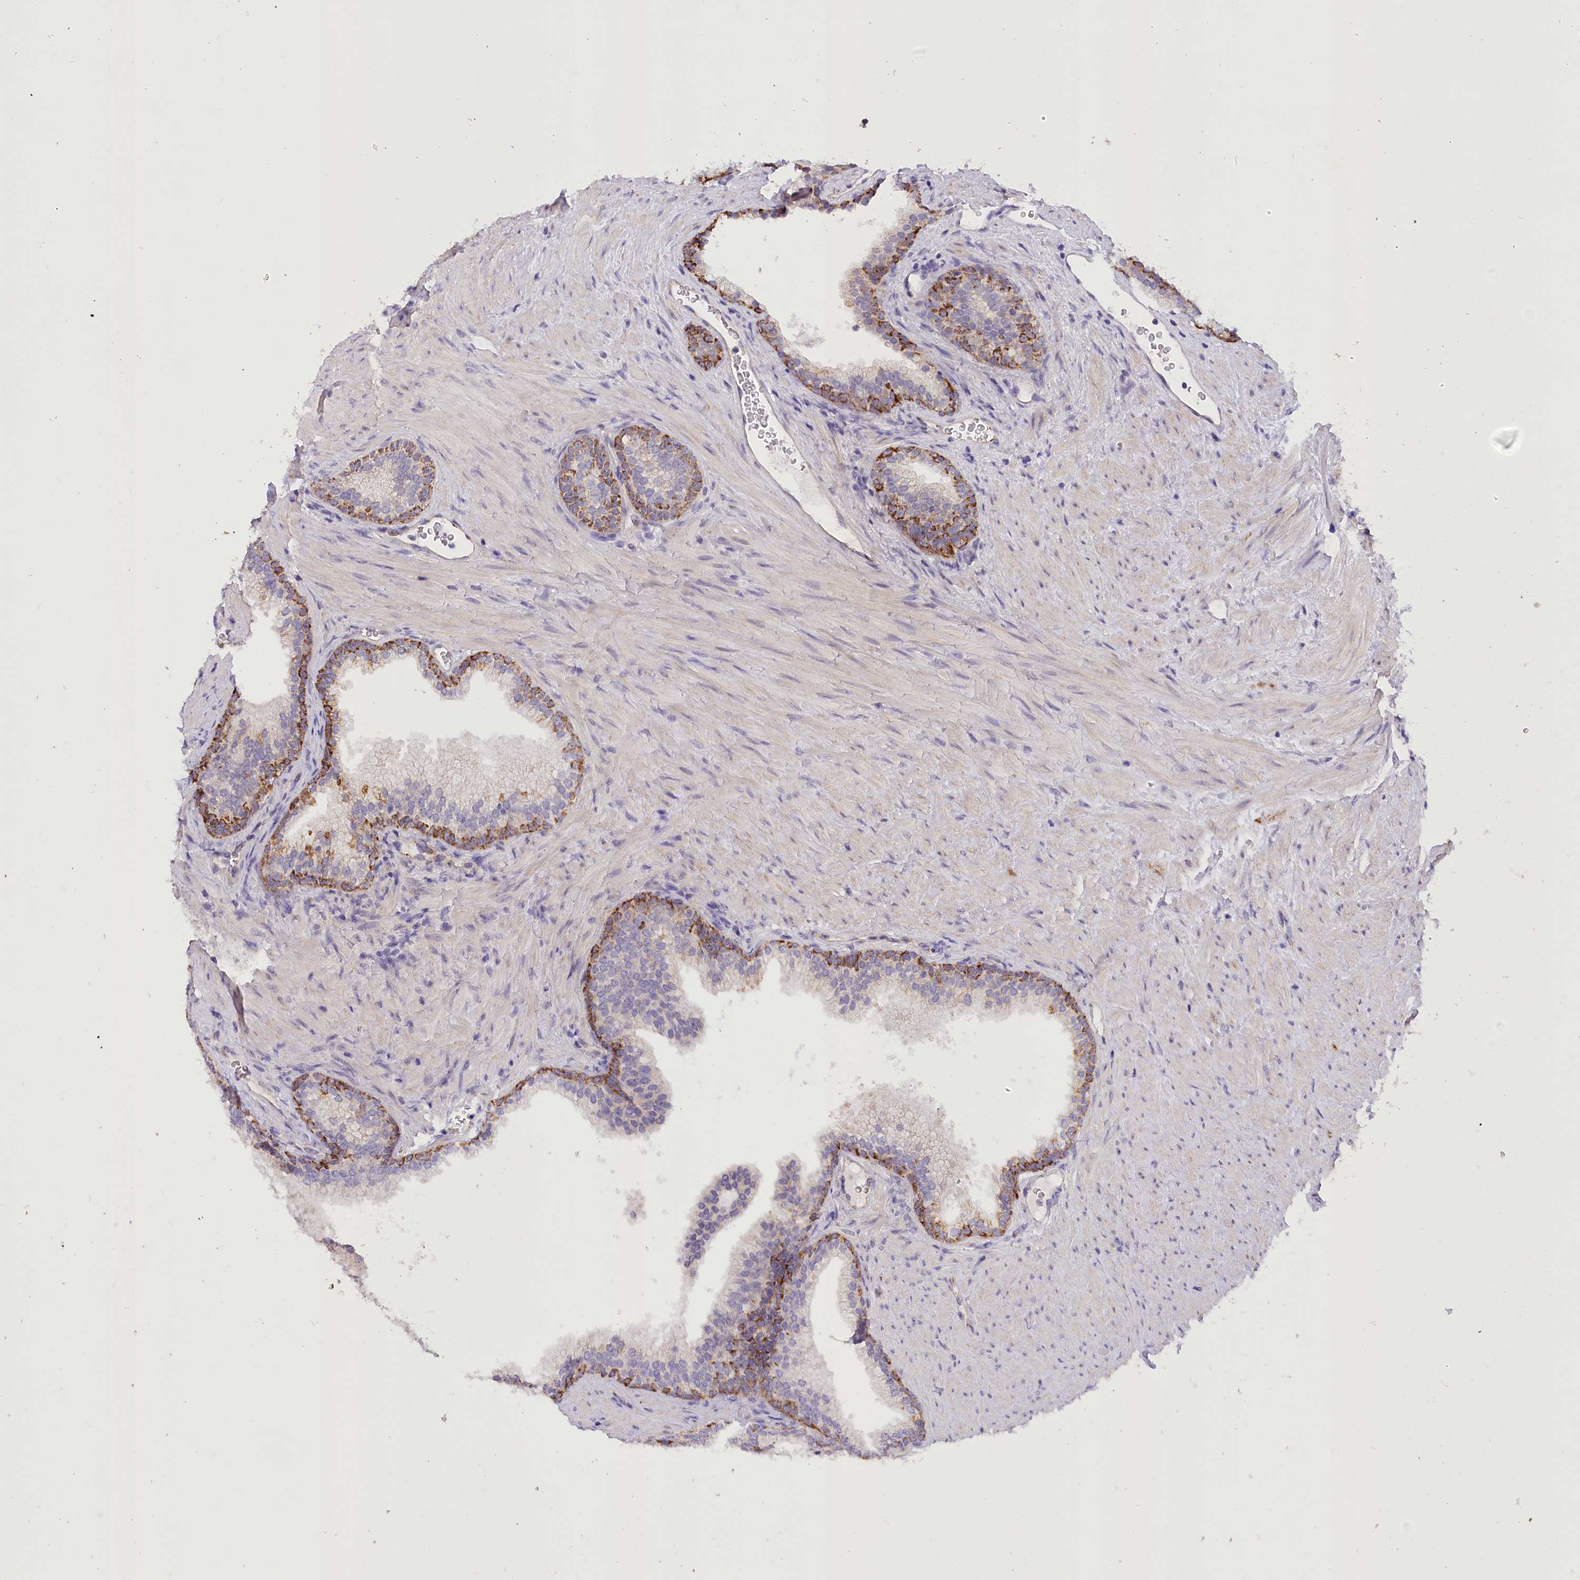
{"staining": {"intensity": "moderate", "quantity": "25%-75%", "location": "cytoplasmic/membranous"}, "tissue": "prostate", "cell_type": "Glandular cells", "image_type": "normal", "snomed": [{"axis": "morphology", "description": "Normal tissue, NOS"}, {"axis": "topography", "description": "Prostate"}], "caption": "Prostate stained with DAB immunohistochemistry shows medium levels of moderate cytoplasmic/membranous expression in approximately 25%-75% of glandular cells. (brown staining indicates protein expression, while blue staining denotes nuclei).", "gene": "DCUN1D1", "patient": {"sex": "male", "age": 76}}